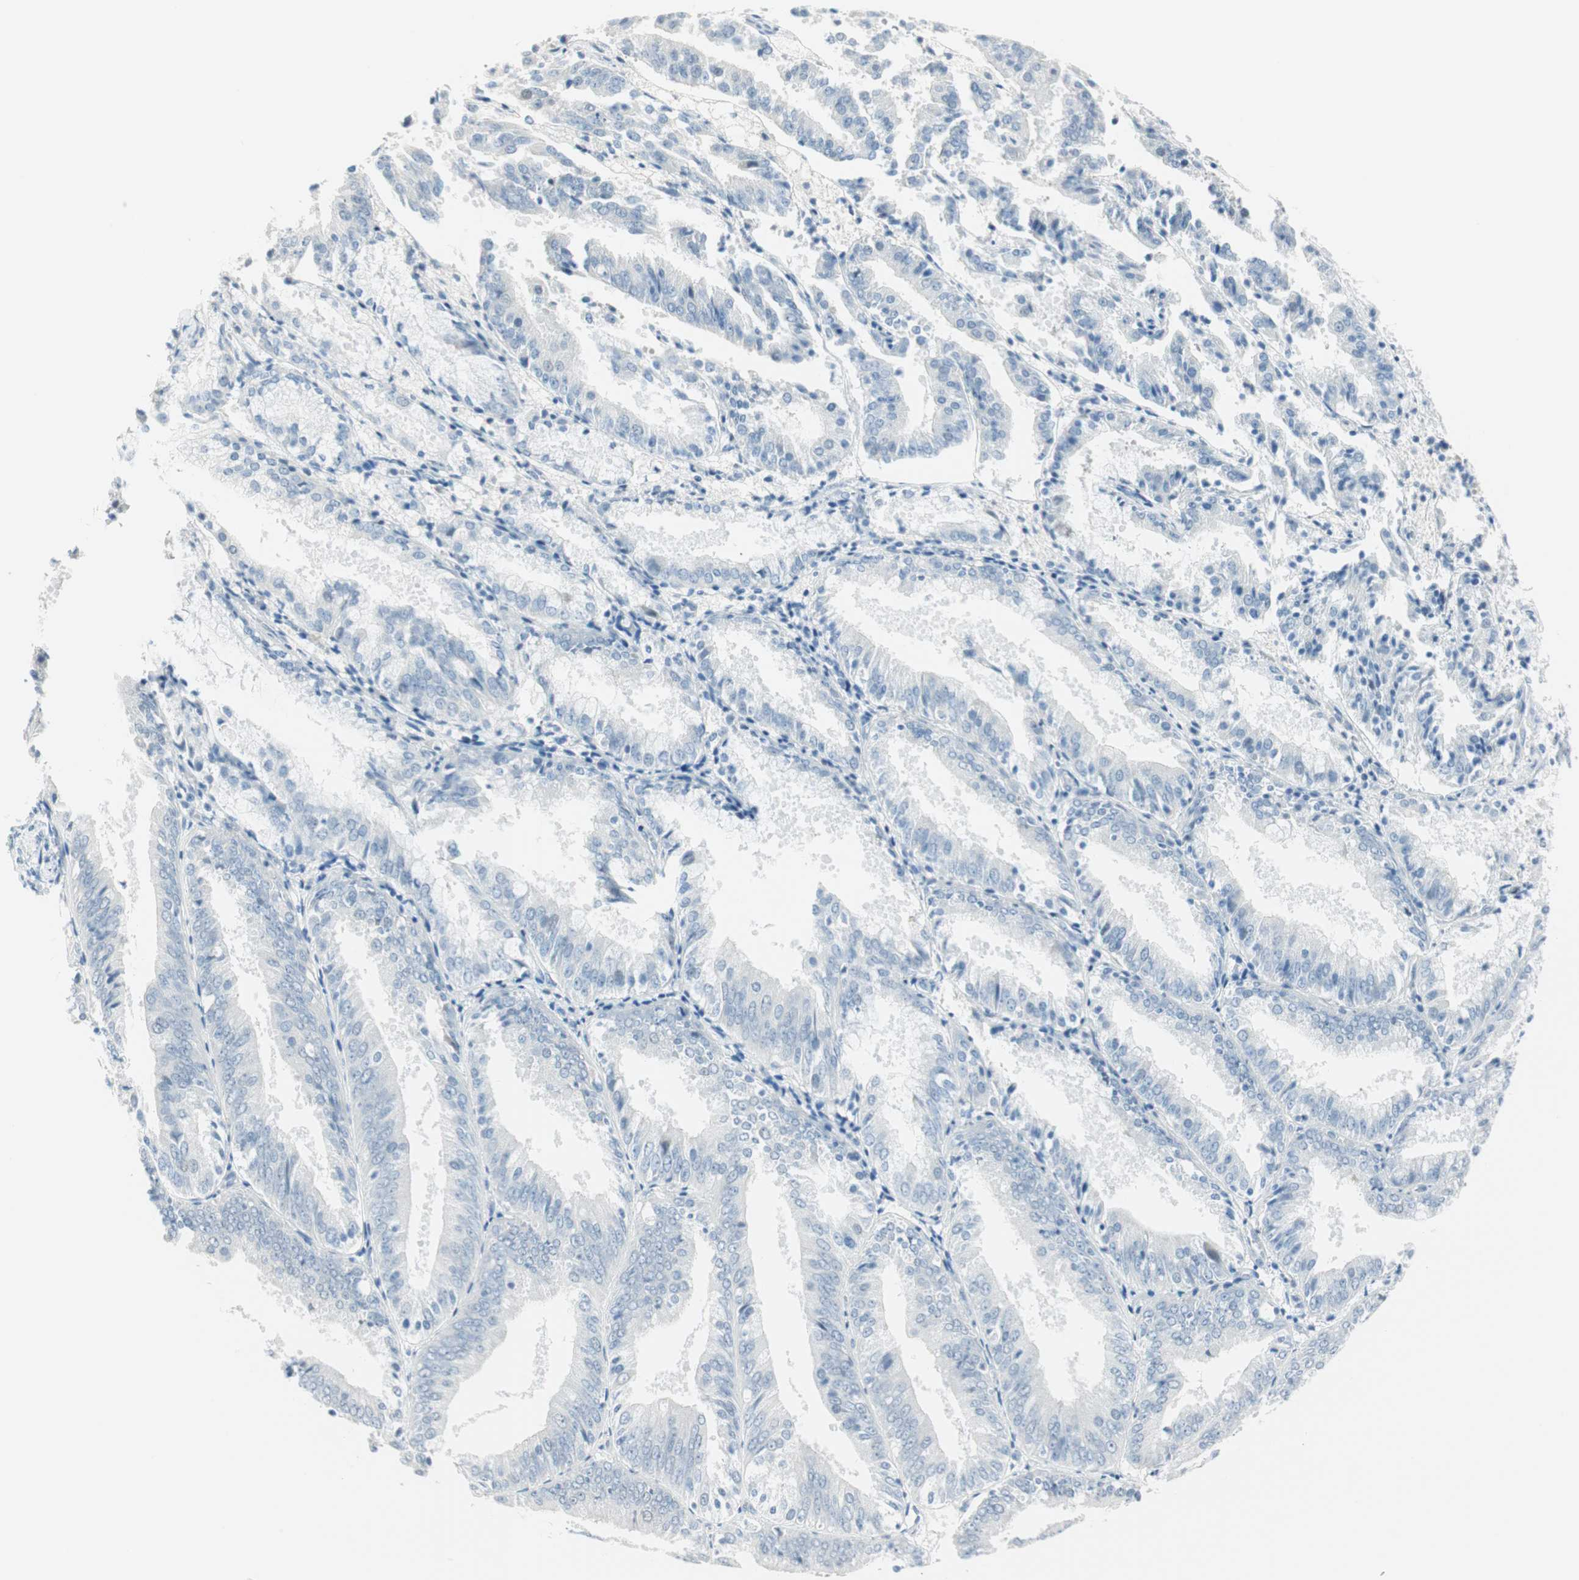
{"staining": {"intensity": "negative", "quantity": "none", "location": "none"}, "tissue": "endometrial cancer", "cell_type": "Tumor cells", "image_type": "cancer", "snomed": [{"axis": "morphology", "description": "Adenocarcinoma, NOS"}, {"axis": "topography", "description": "Endometrium"}], "caption": "Human endometrial cancer (adenocarcinoma) stained for a protein using IHC demonstrates no staining in tumor cells.", "gene": "MLLT10", "patient": {"sex": "female", "age": 63}}